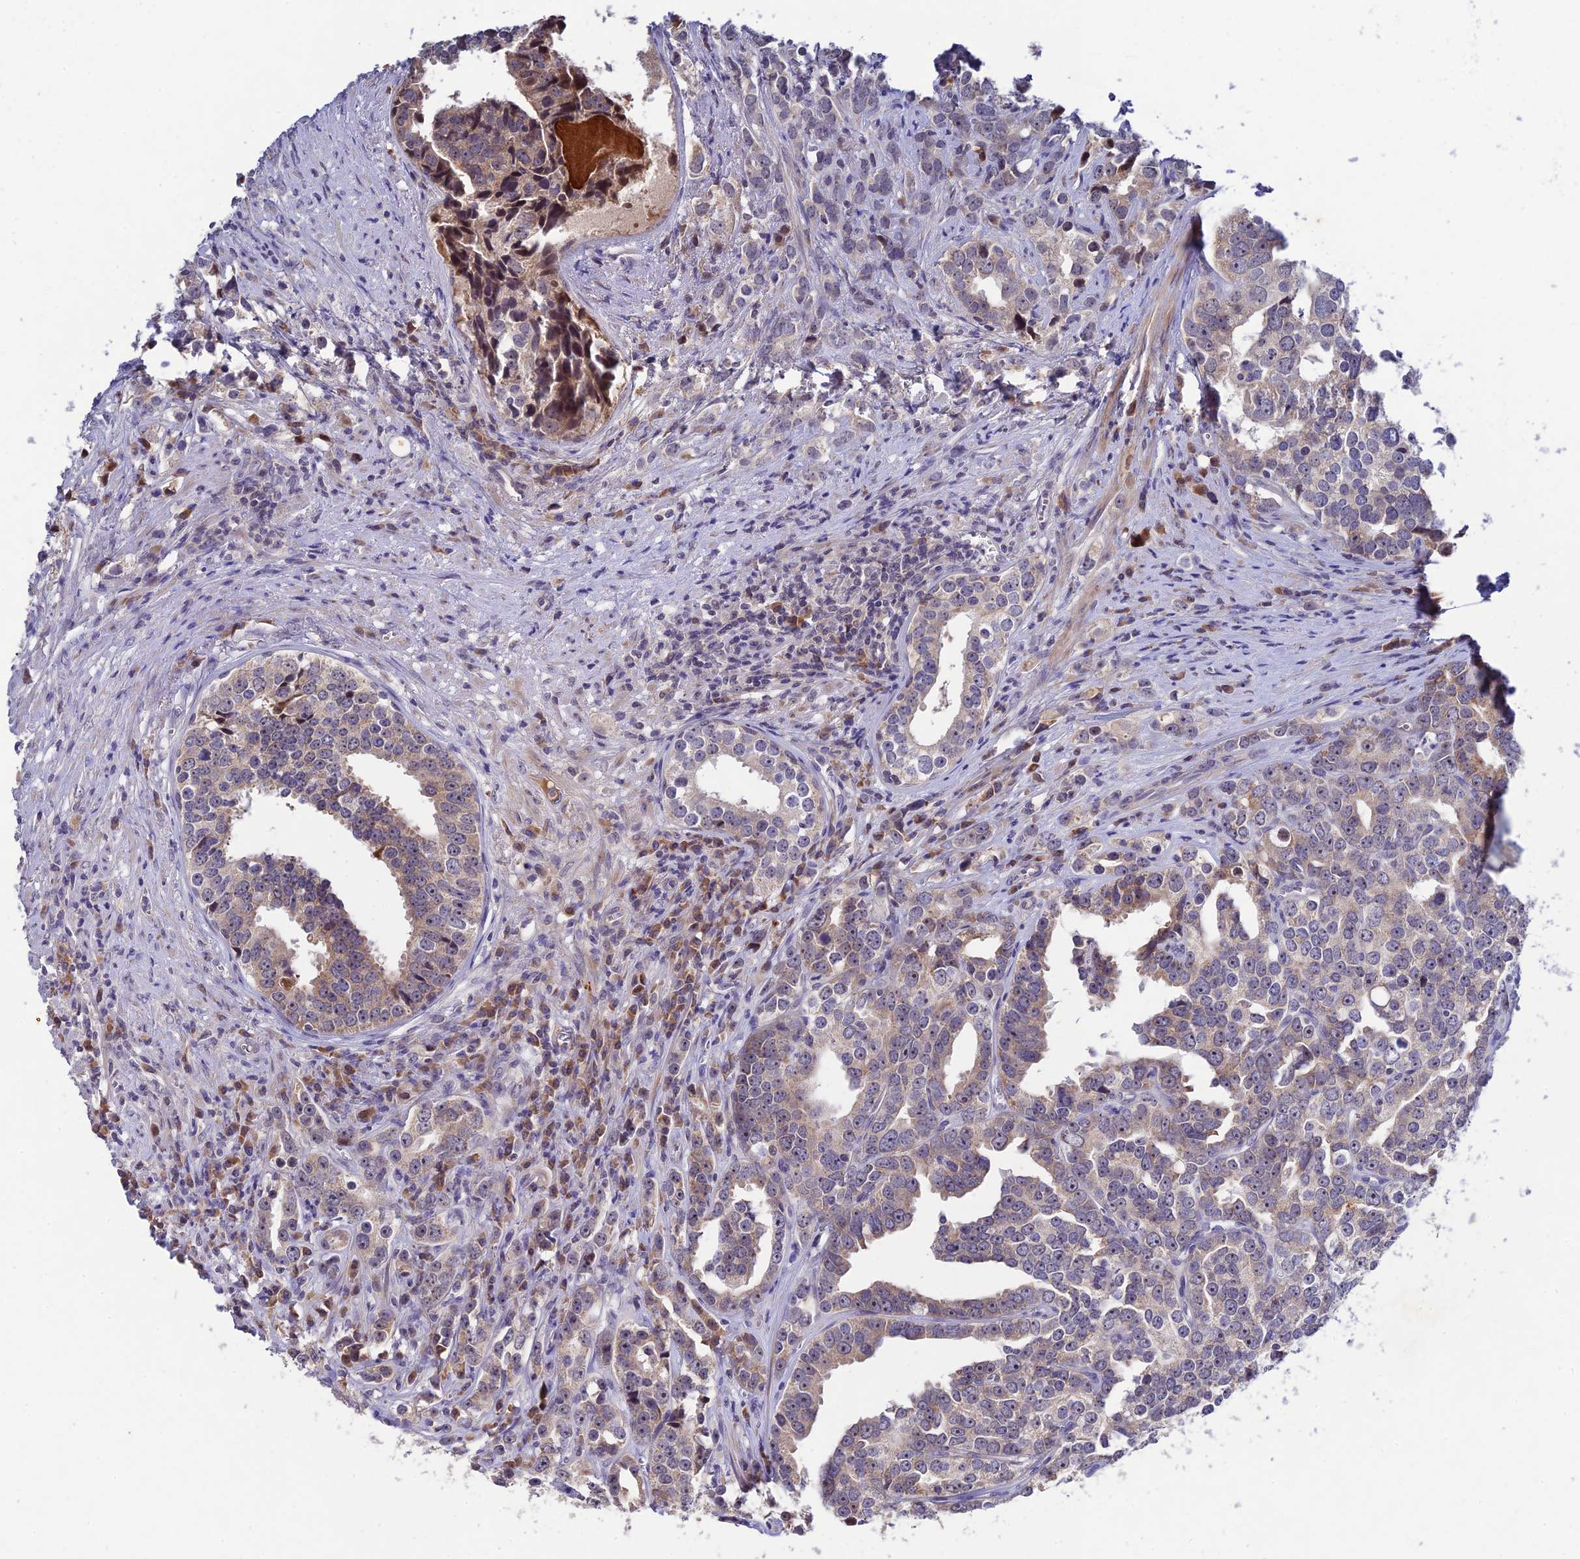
{"staining": {"intensity": "weak", "quantity": "<25%", "location": "cytoplasmic/membranous"}, "tissue": "prostate cancer", "cell_type": "Tumor cells", "image_type": "cancer", "snomed": [{"axis": "morphology", "description": "Adenocarcinoma, High grade"}, {"axis": "topography", "description": "Prostate"}], "caption": "High-grade adenocarcinoma (prostate) stained for a protein using immunohistochemistry reveals no positivity tumor cells.", "gene": "CHST5", "patient": {"sex": "male", "age": 71}}